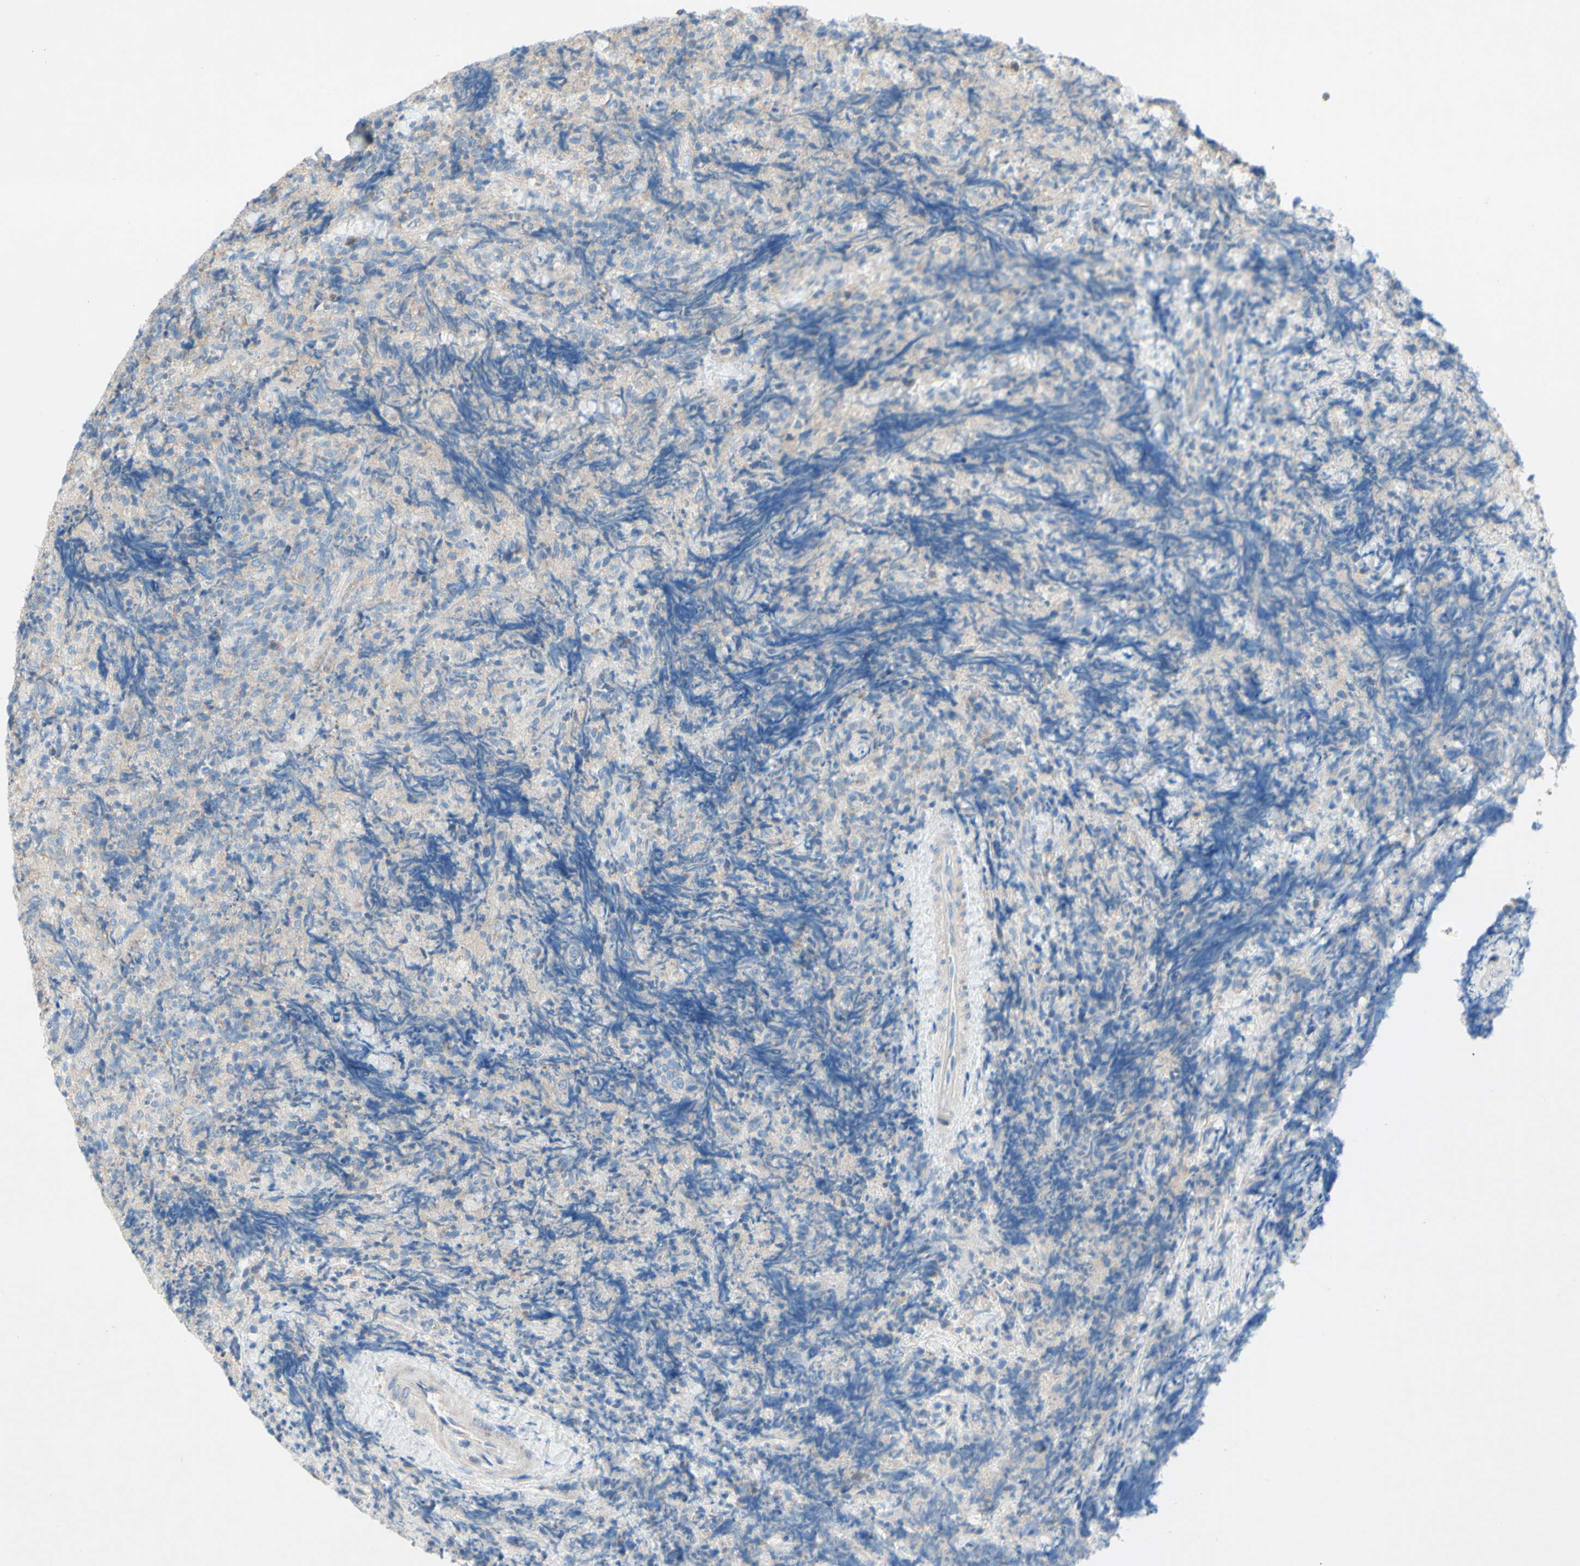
{"staining": {"intensity": "negative", "quantity": "none", "location": "none"}, "tissue": "lymphoma", "cell_type": "Tumor cells", "image_type": "cancer", "snomed": [{"axis": "morphology", "description": "Malignant lymphoma, non-Hodgkin's type, High grade"}, {"axis": "topography", "description": "Tonsil"}], "caption": "Human lymphoma stained for a protein using IHC displays no staining in tumor cells.", "gene": "ACADL", "patient": {"sex": "female", "age": 36}}